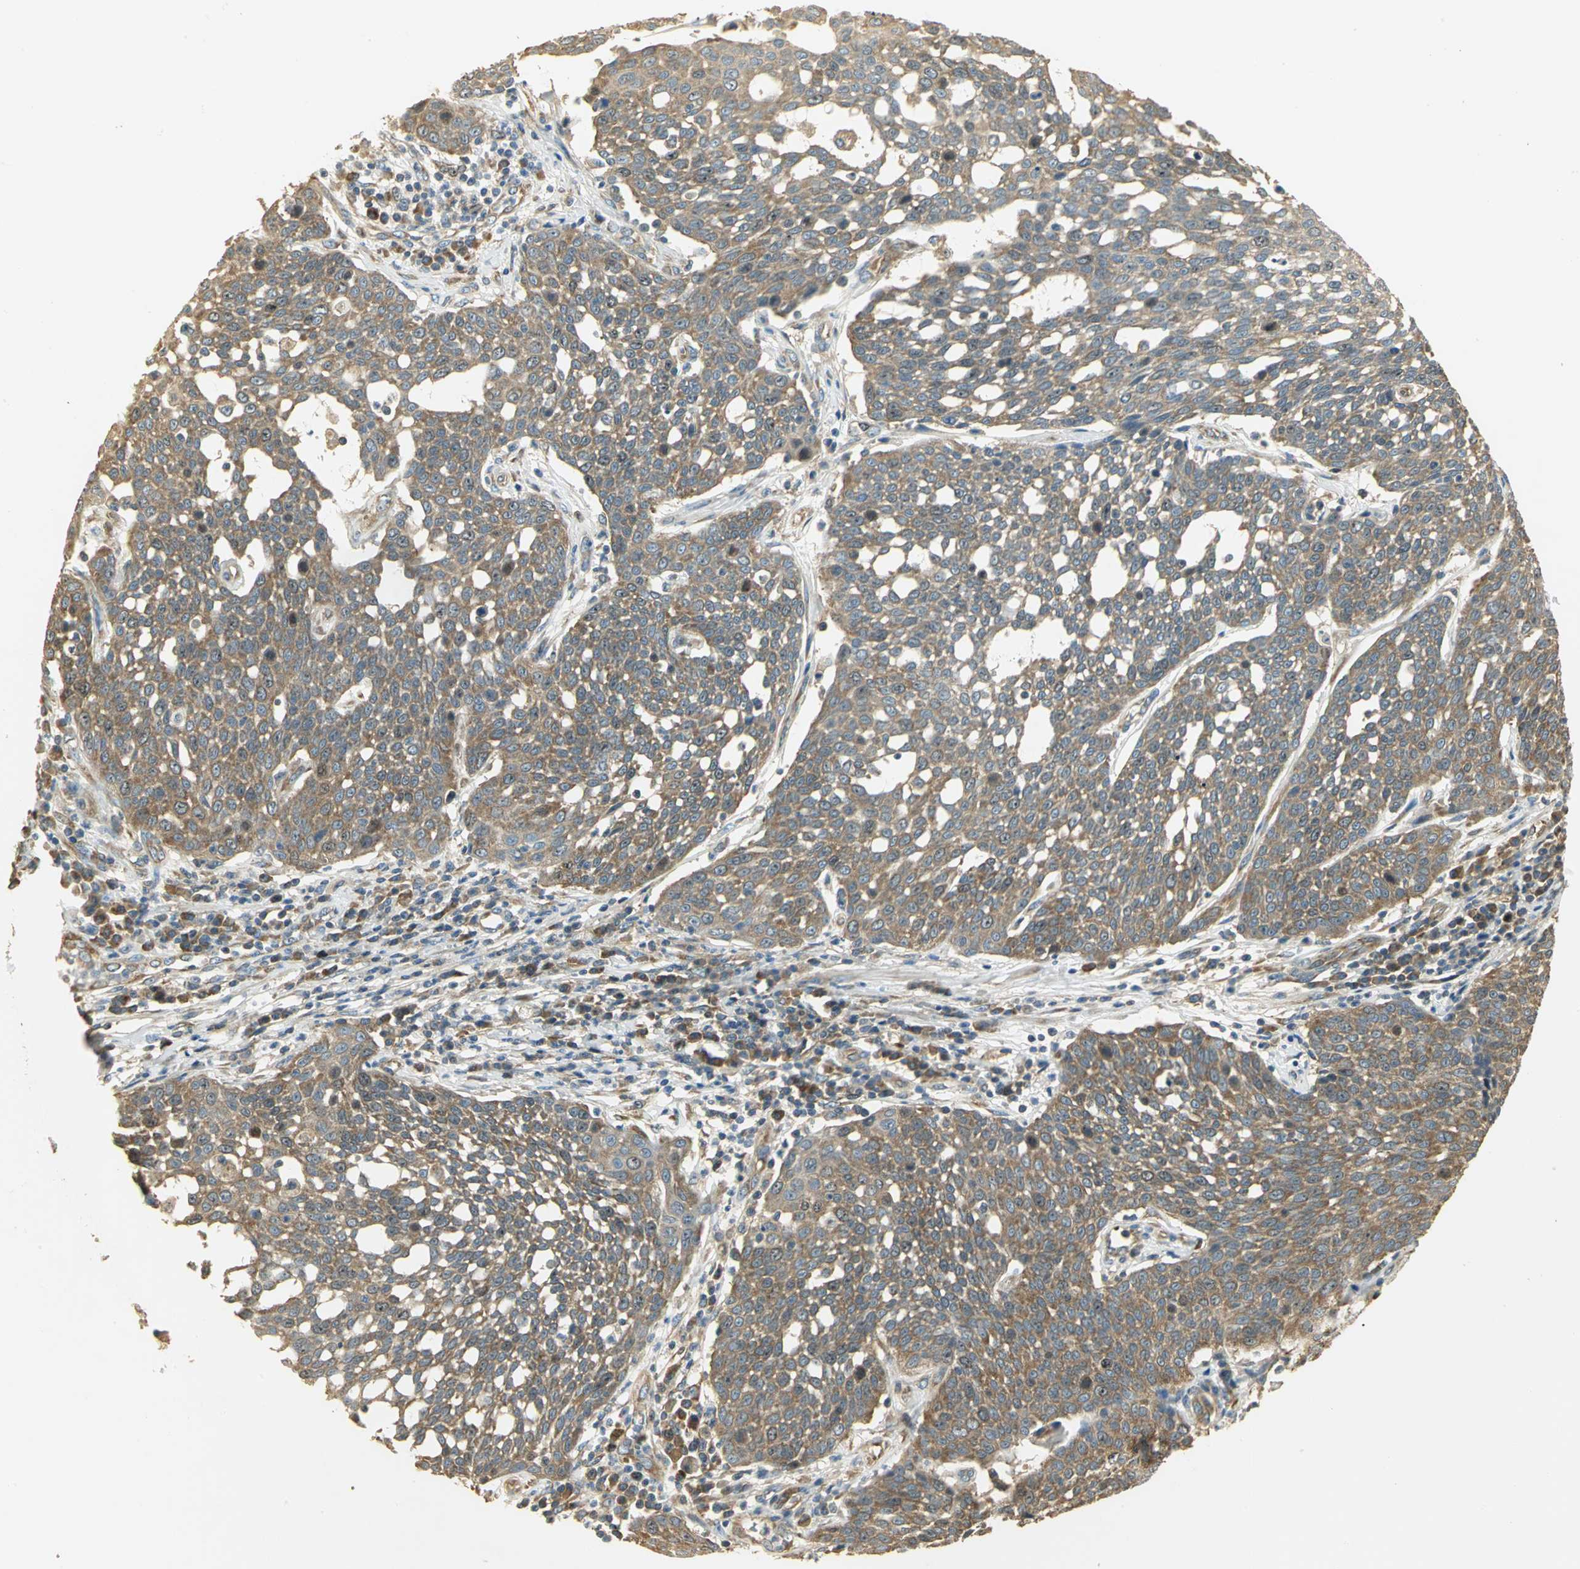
{"staining": {"intensity": "moderate", "quantity": ">75%", "location": "cytoplasmic/membranous"}, "tissue": "cervical cancer", "cell_type": "Tumor cells", "image_type": "cancer", "snomed": [{"axis": "morphology", "description": "Squamous cell carcinoma, NOS"}, {"axis": "topography", "description": "Cervix"}], "caption": "Cervical squamous cell carcinoma stained for a protein (brown) demonstrates moderate cytoplasmic/membranous positive positivity in about >75% of tumor cells.", "gene": "RARS1", "patient": {"sex": "female", "age": 34}}